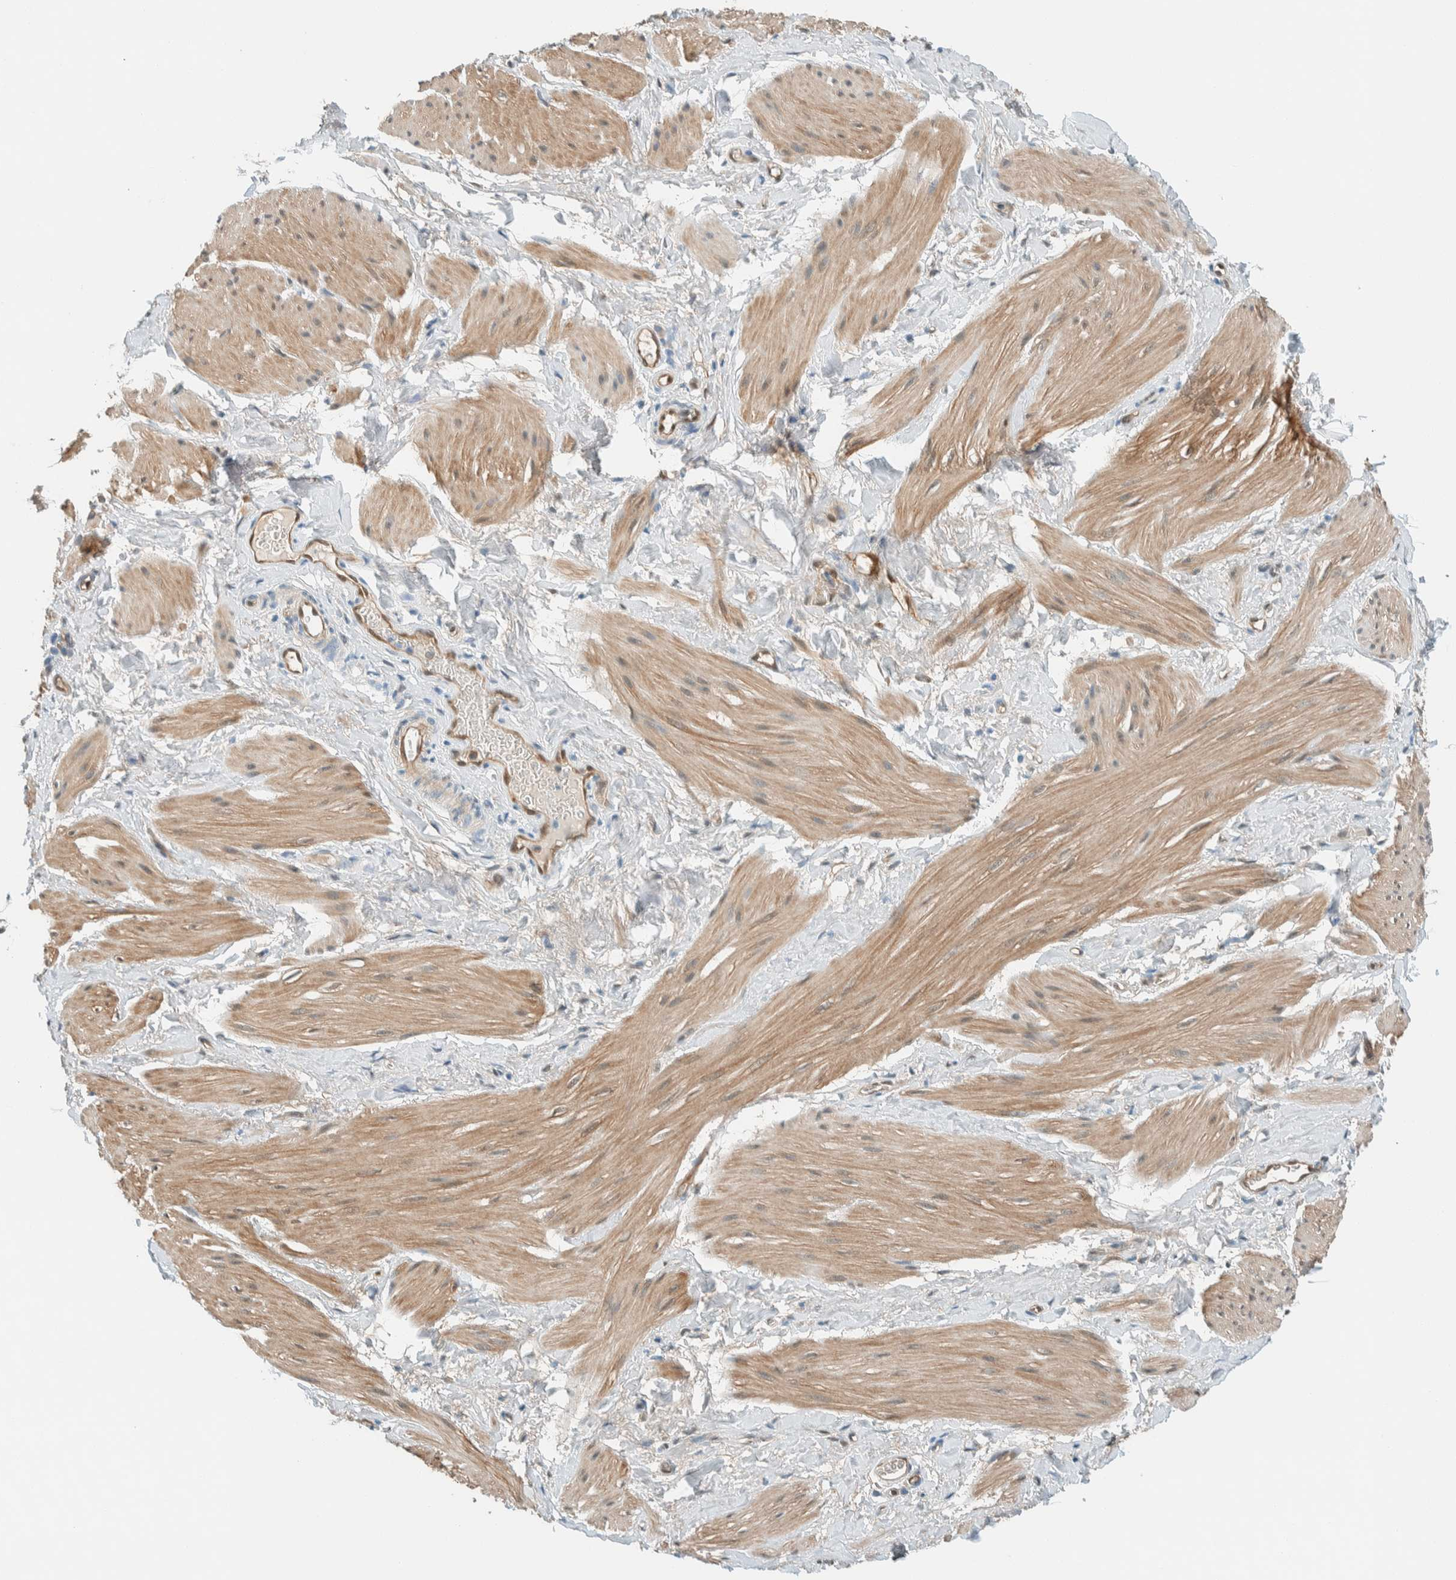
{"staining": {"intensity": "weak", "quantity": ">75%", "location": "cytoplasmic/membranous"}, "tissue": "smooth muscle", "cell_type": "Smooth muscle cells", "image_type": "normal", "snomed": [{"axis": "morphology", "description": "Normal tissue, NOS"}, {"axis": "topography", "description": "Smooth muscle"}], "caption": "Immunohistochemical staining of unremarkable smooth muscle displays low levels of weak cytoplasmic/membranous positivity in about >75% of smooth muscle cells. The staining is performed using DAB brown chromogen to label protein expression. The nuclei are counter-stained blue using hematoxylin.", "gene": "NXN", "patient": {"sex": "male", "age": 16}}